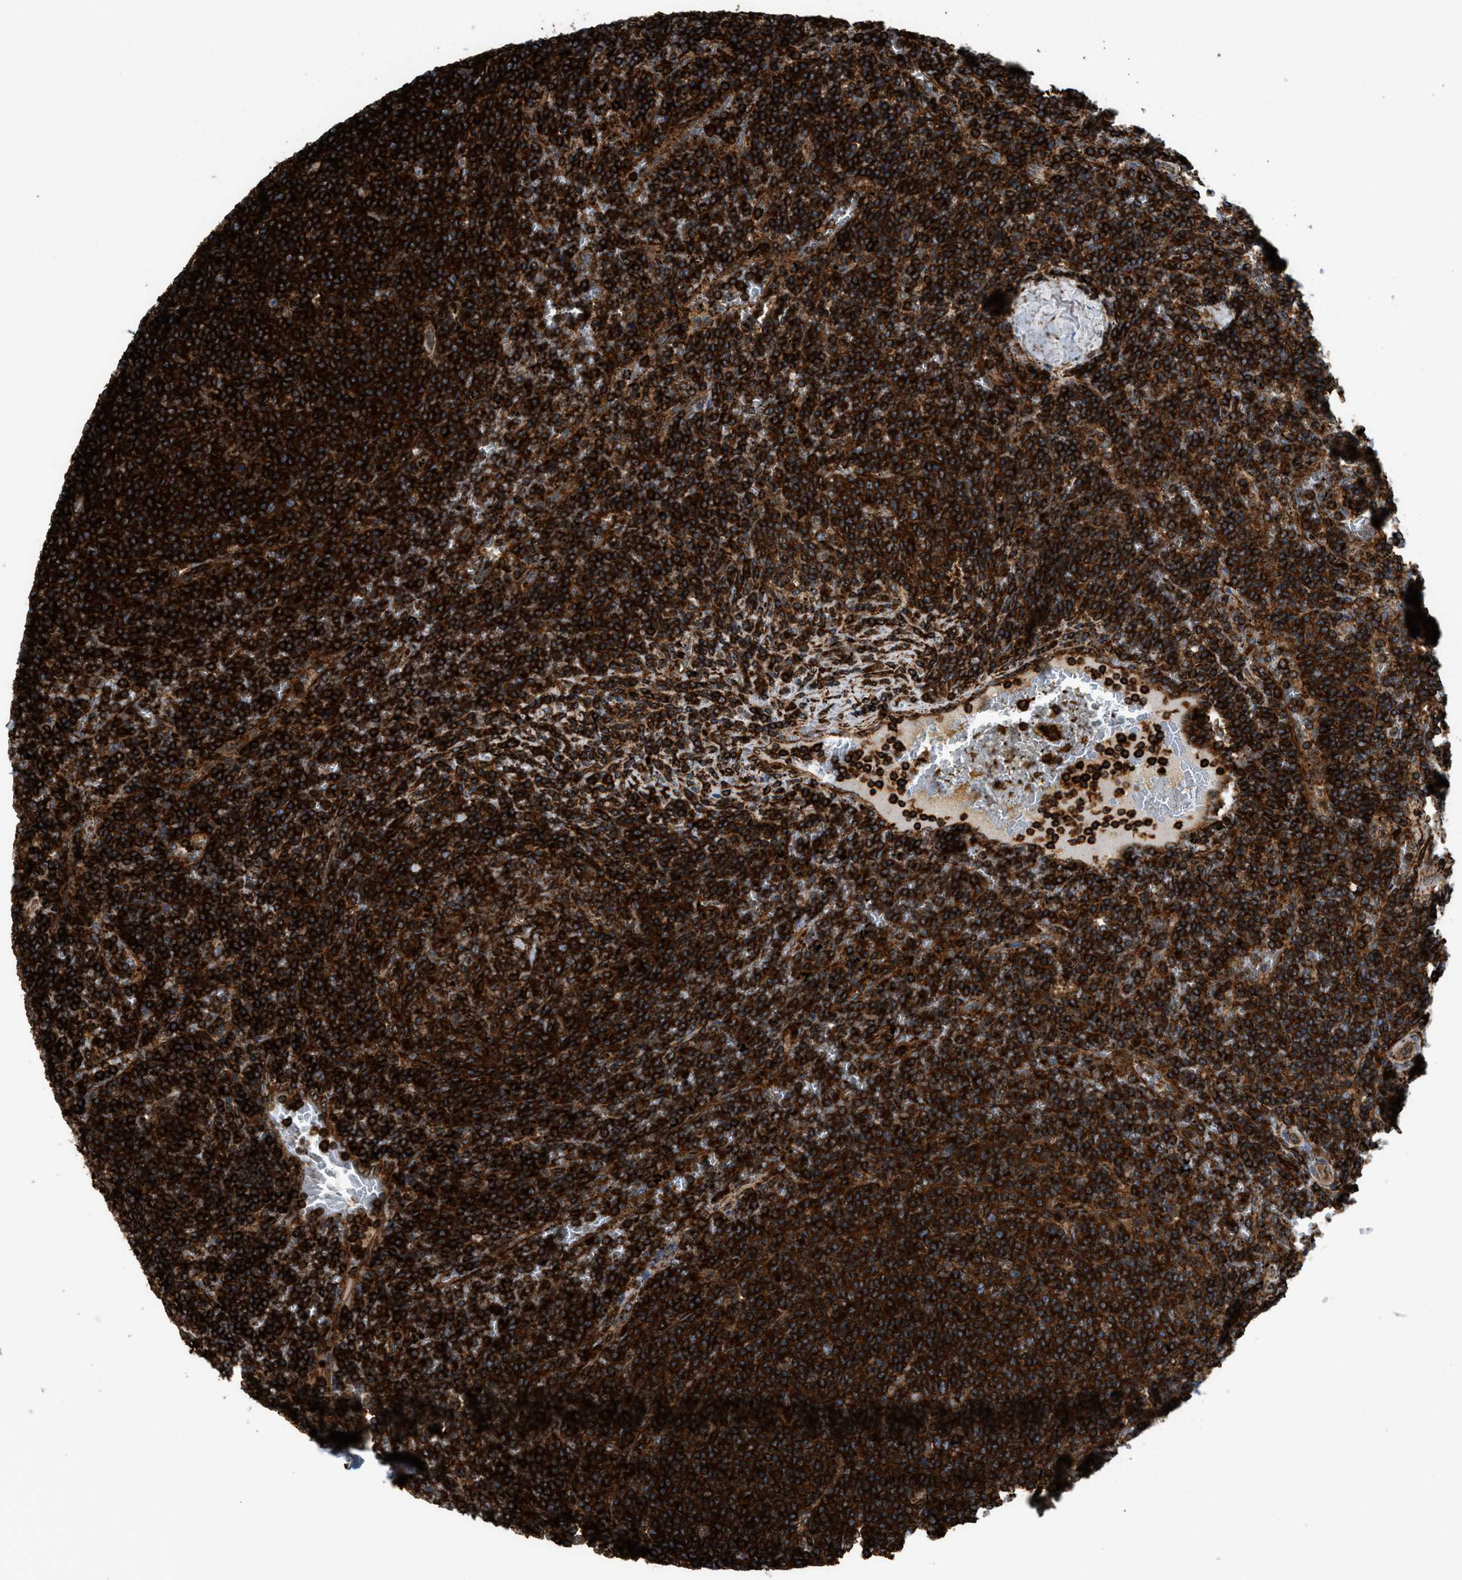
{"staining": {"intensity": "strong", "quantity": ">75%", "location": "cytoplasmic/membranous"}, "tissue": "lymphoma", "cell_type": "Tumor cells", "image_type": "cancer", "snomed": [{"axis": "morphology", "description": "Malignant lymphoma, non-Hodgkin's type, Low grade"}, {"axis": "topography", "description": "Spleen"}], "caption": "Low-grade malignant lymphoma, non-Hodgkin's type stained with a protein marker exhibits strong staining in tumor cells.", "gene": "EGLN1", "patient": {"sex": "female", "age": 50}}